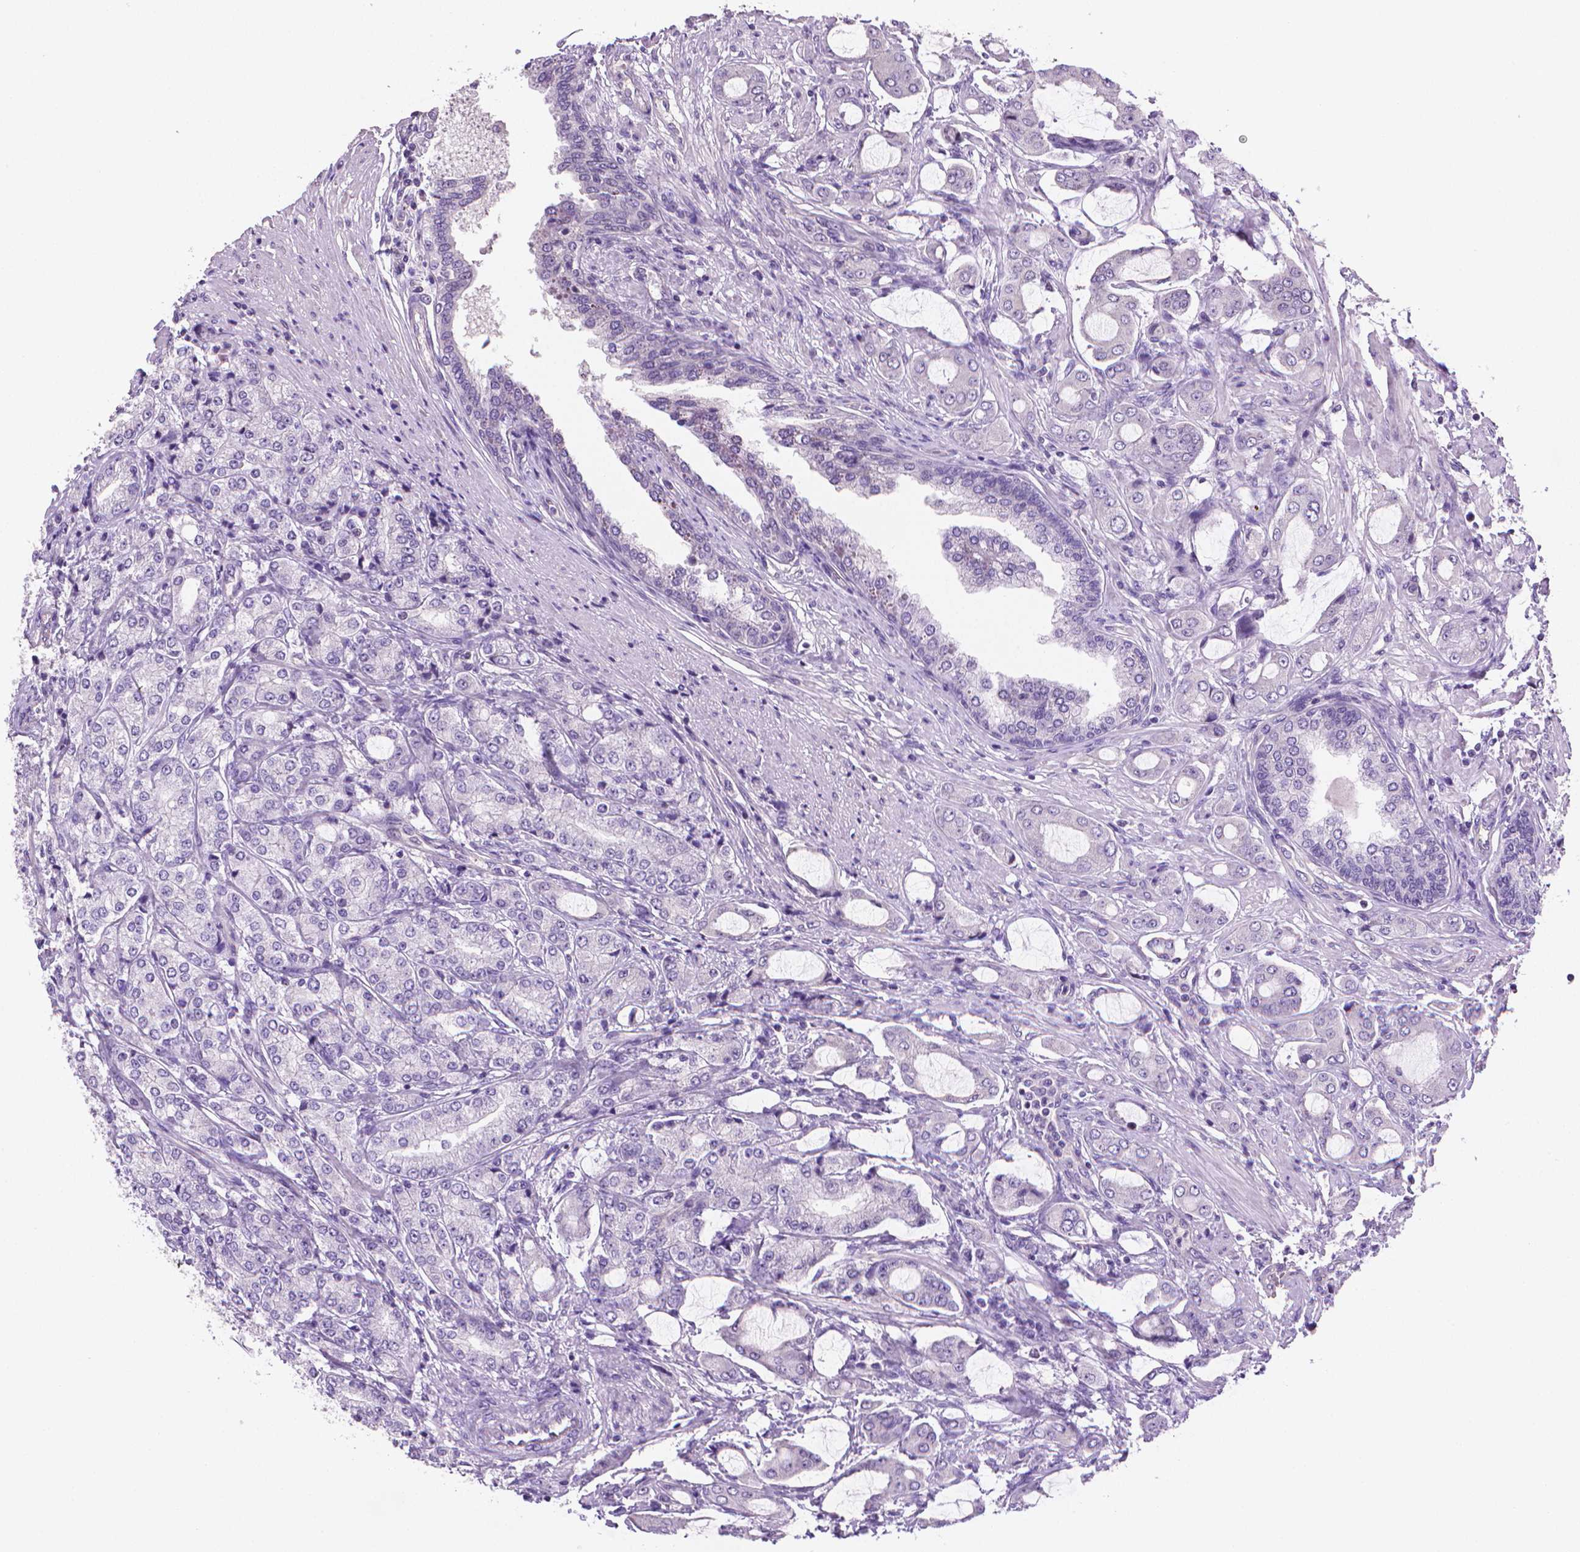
{"staining": {"intensity": "negative", "quantity": "none", "location": "none"}, "tissue": "prostate cancer", "cell_type": "Tumor cells", "image_type": "cancer", "snomed": [{"axis": "morphology", "description": "Adenocarcinoma, NOS"}, {"axis": "topography", "description": "Prostate"}], "caption": "Adenocarcinoma (prostate) was stained to show a protein in brown. There is no significant expression in tumor cells. (Stains: DAB (3,3'-diaminobenzidine) immunohistochemistry with hematoxylin counter stain, Microscopy: brightfield microscopy at high magnification).", "gene": "CLXN", "patient": {"sex": "male", "age": 63}}